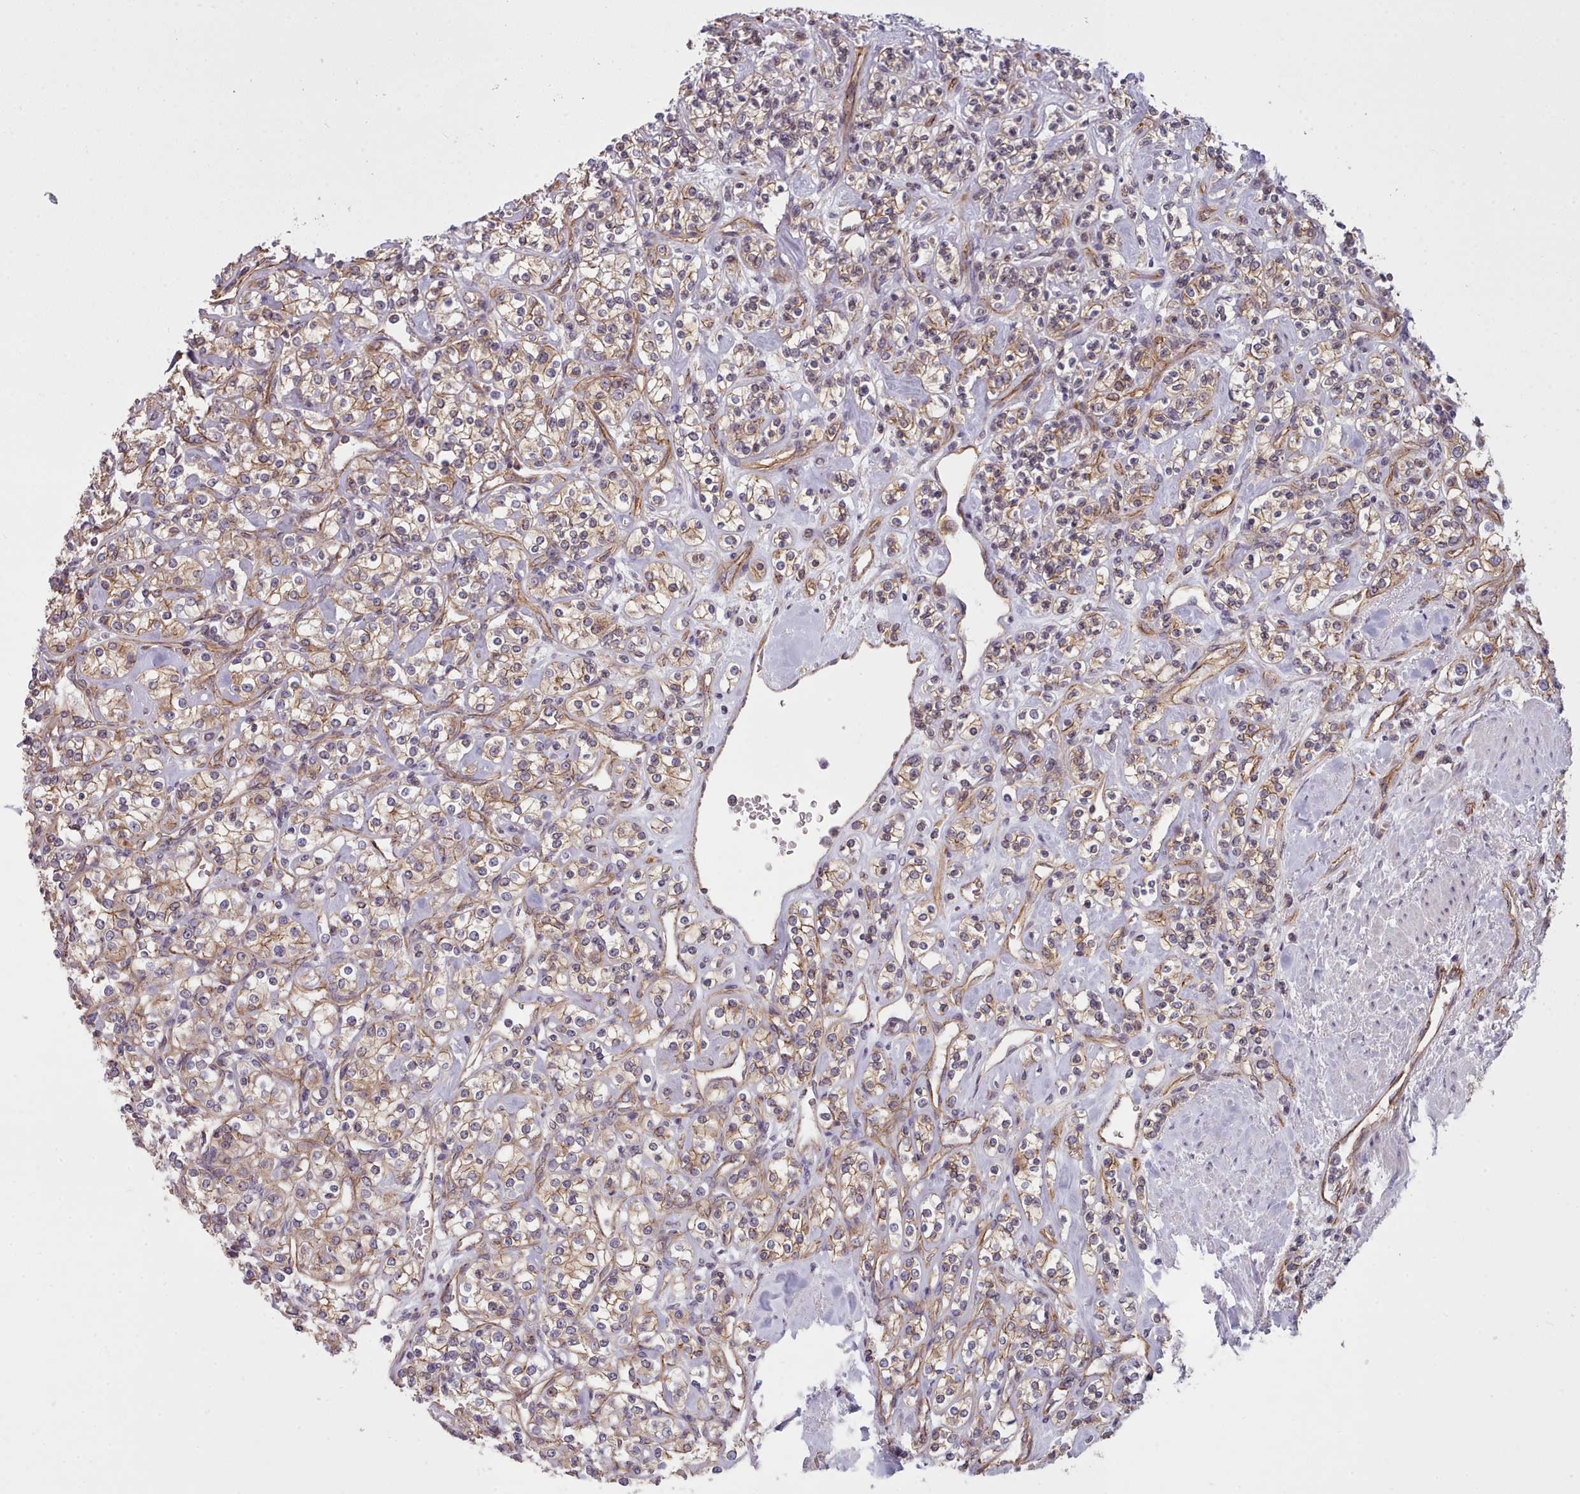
{"staining": {"intensity": "weak", "quantity": ">75%", "location": "cytoplasmic/membranous"}, "tissue": "renal cancer", "cell_type": "Tumor cells", "image_type": "cancer", "snomed": [{"axis": "morphology", "description": "Adenocarcinoma, NOS"}, {"axis": "topography", "description": "Kidney"}], "caption": "DAB (3,3'-diaminobenzidine) immunohistochemical staining of human renal adenocarcinoma exhibits weak cytoplasmic/membranous protein staining in about >75% of tumor cells.", "gene": "MRPL46", "patient": {"sex": "male", "age": 77}}